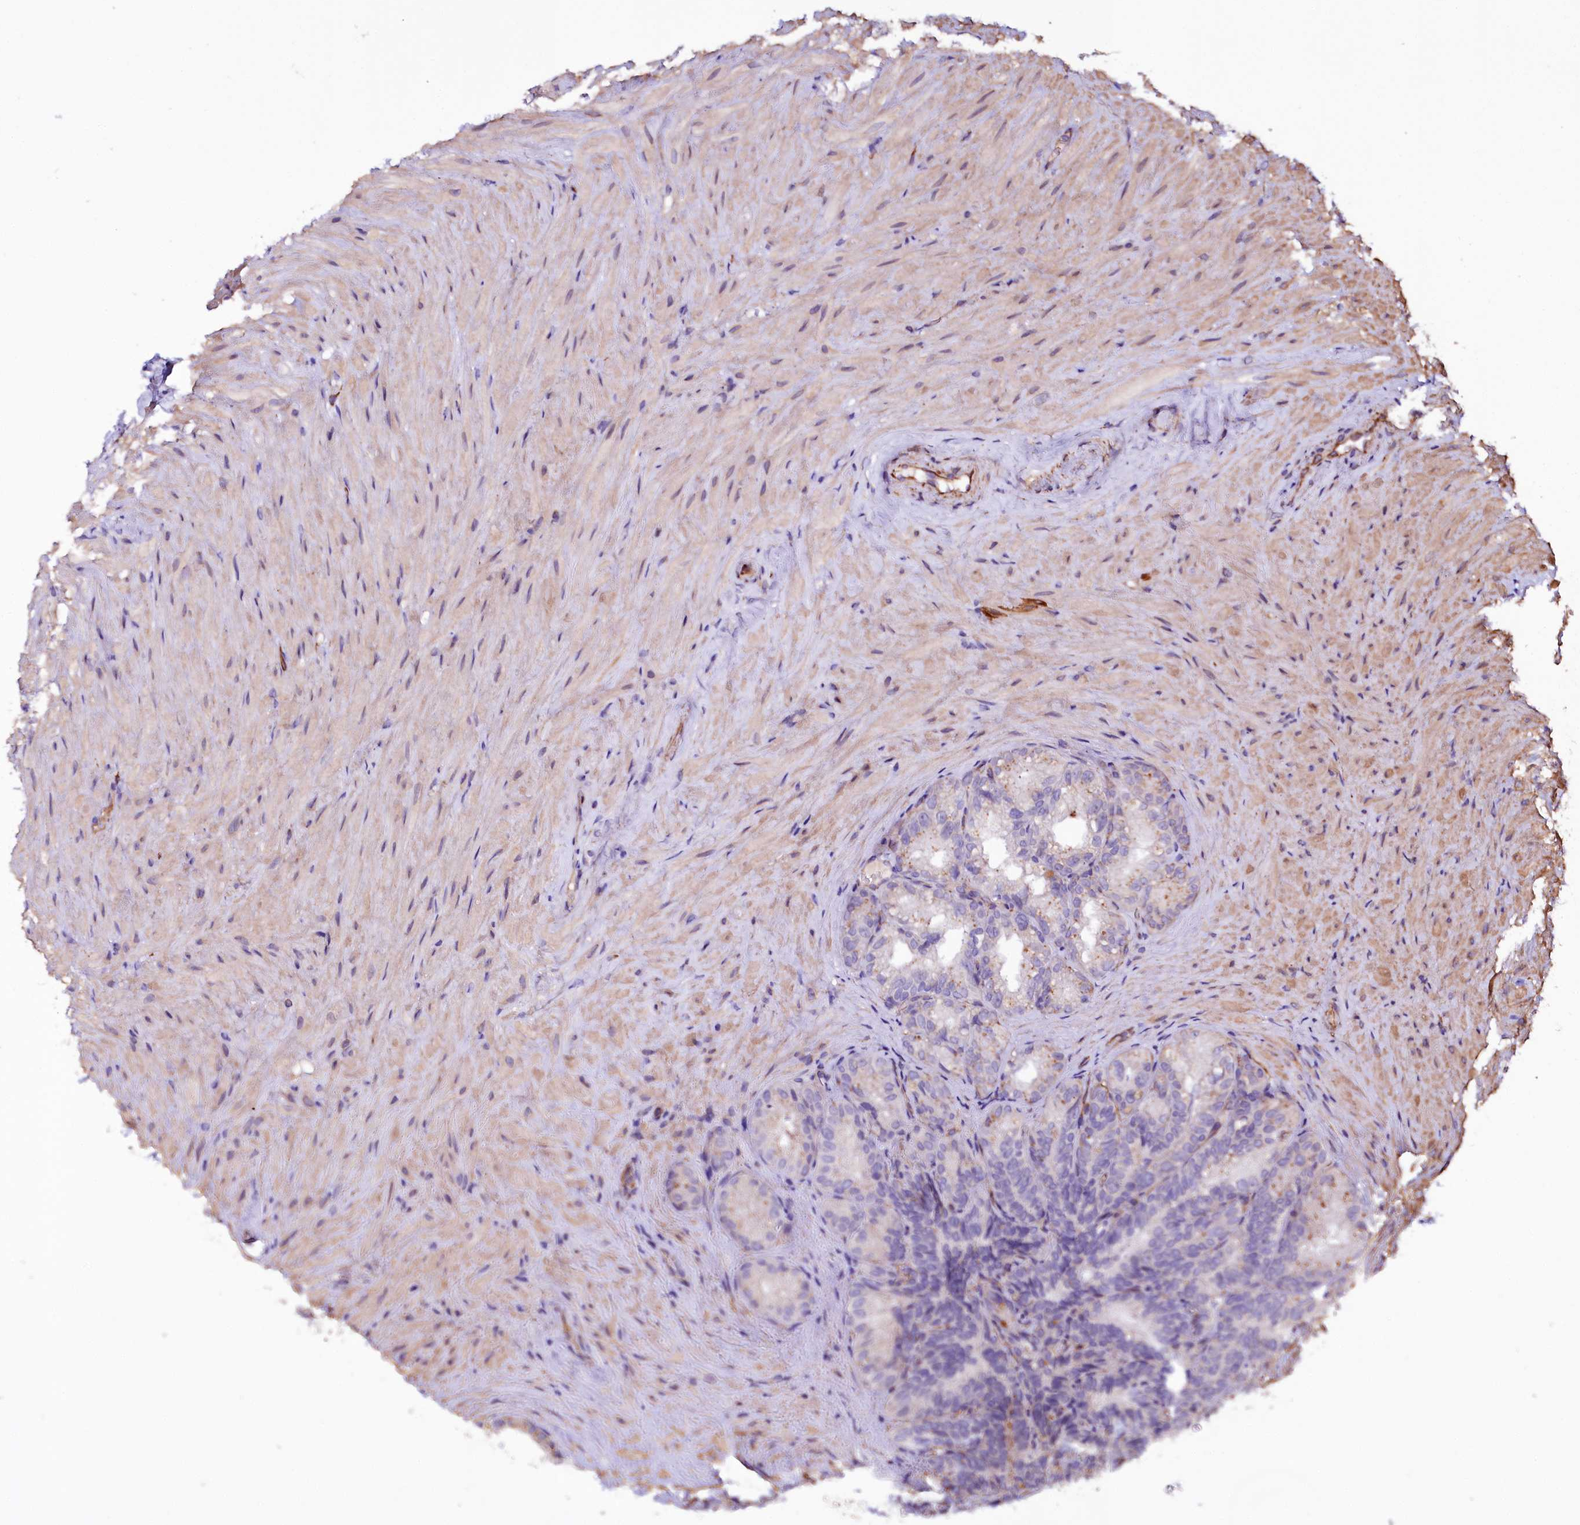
{"staining": {"intensity": "negative", "quantity": "none", "location": "none"}, "tissue": "seminal vesicle", "cell_type": "Glandular cells", "image_type": "normal", "snomed": [{"axis": "morphology", "description": "Normal tissue, NOS"}, {"axis": "topography", "description": "Seminal veicle"}], "caption": "The image demonstrates no staining of glandular cells in normal seminal vesicle. (Immunohistochemistry, brightfield microscopy, high magnification).", "gene": "TTC12", "patient": {"sex": "male", "age": 60}}